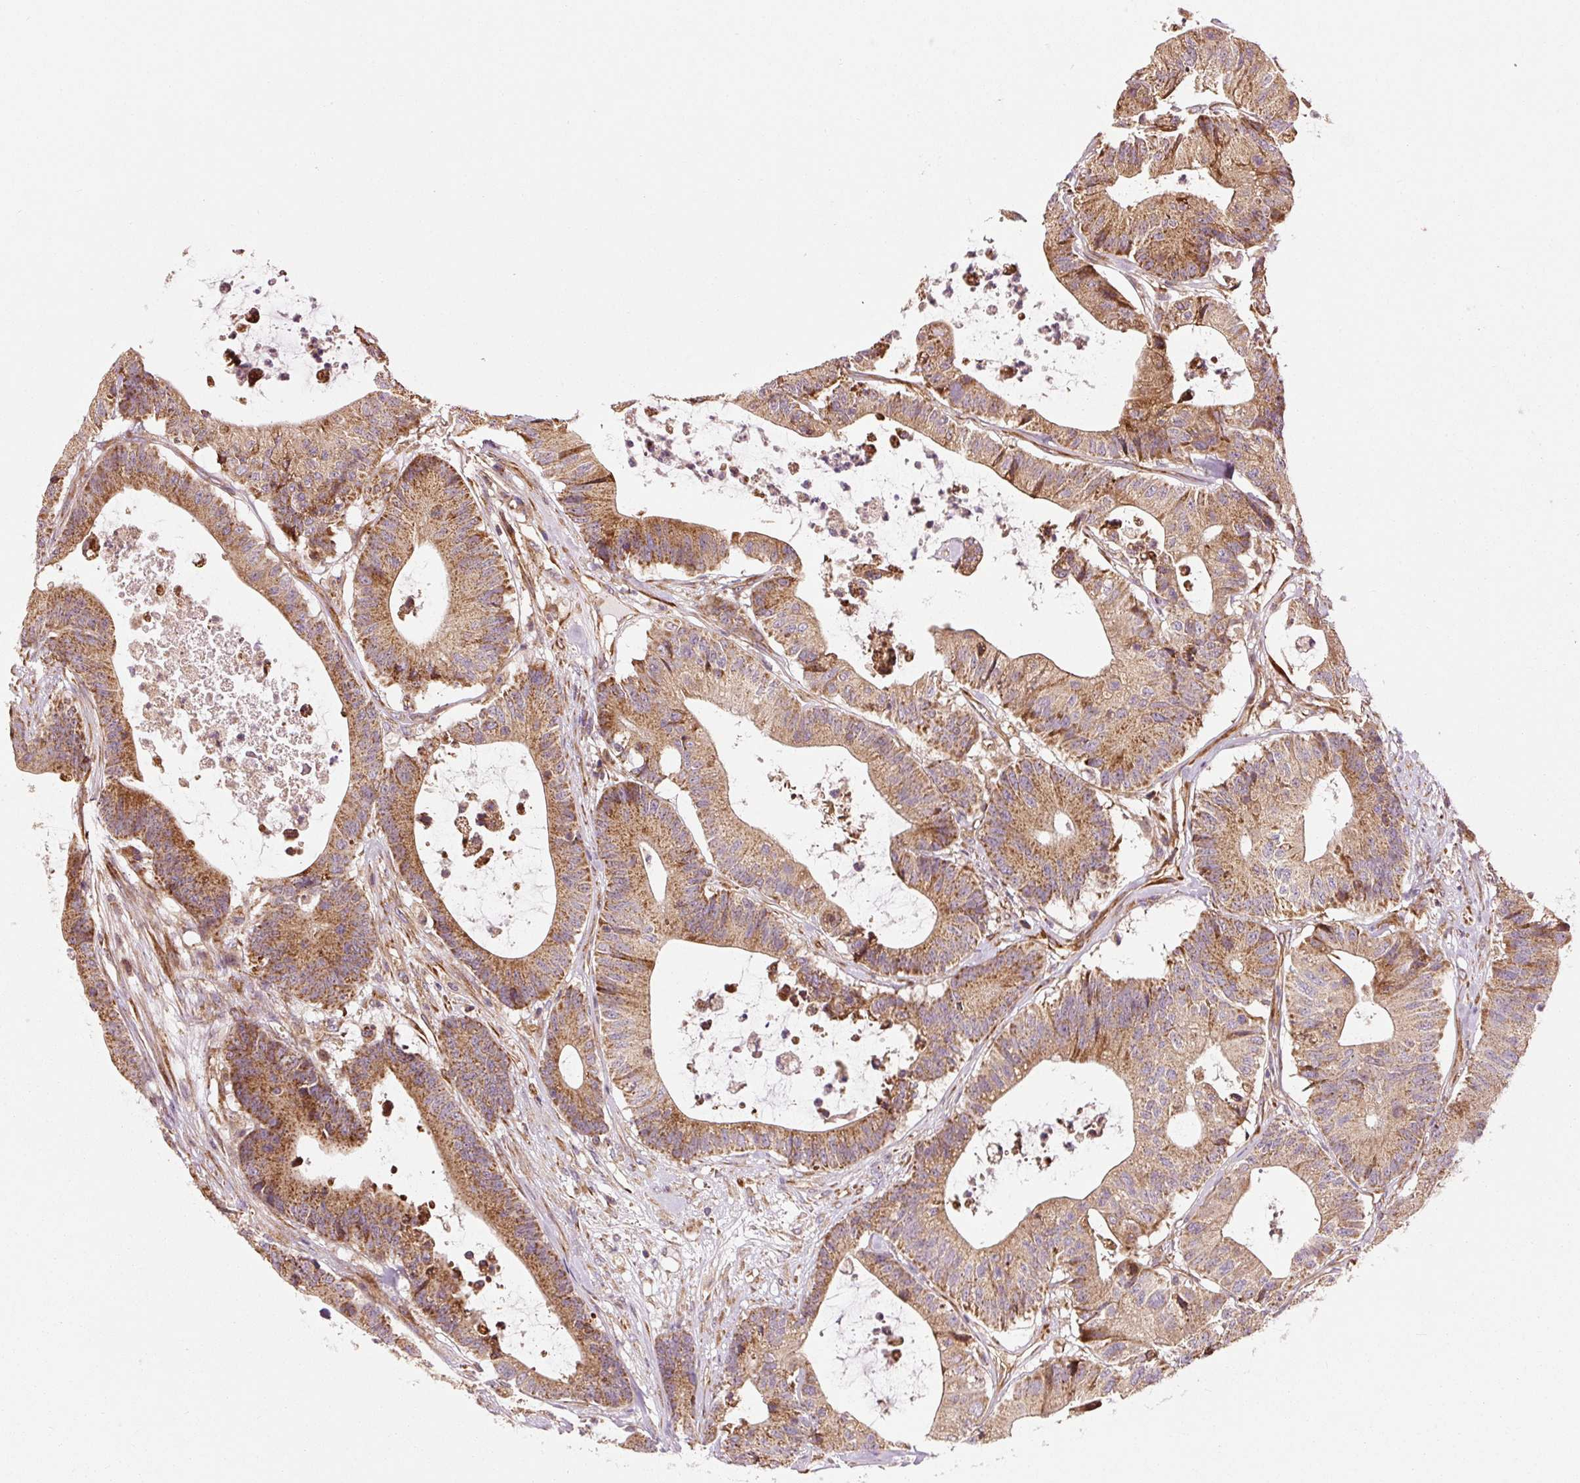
{"staining": {"intensity": "moderate", "quantity": ">75%", "location": "cytoplasmic/membranous"}, "tissue": "colorectal cancer", "cell_type": "Tumor cells", "image_type": "cancer", "snomed": [{"axis": "morphology", "description": "Adenocarcinoma, NOS"}, {"axis": "topography", "description": "Colon"}], "caption": "Immunohistochemical staining of human adenocarcinoma (colorectal) shows medium levels of moderate cytoplasmic/membranous protein staining in about >75% of tumor cells.", "gene": "ISCU", "patient": {"sex": "female", "age": 84}}